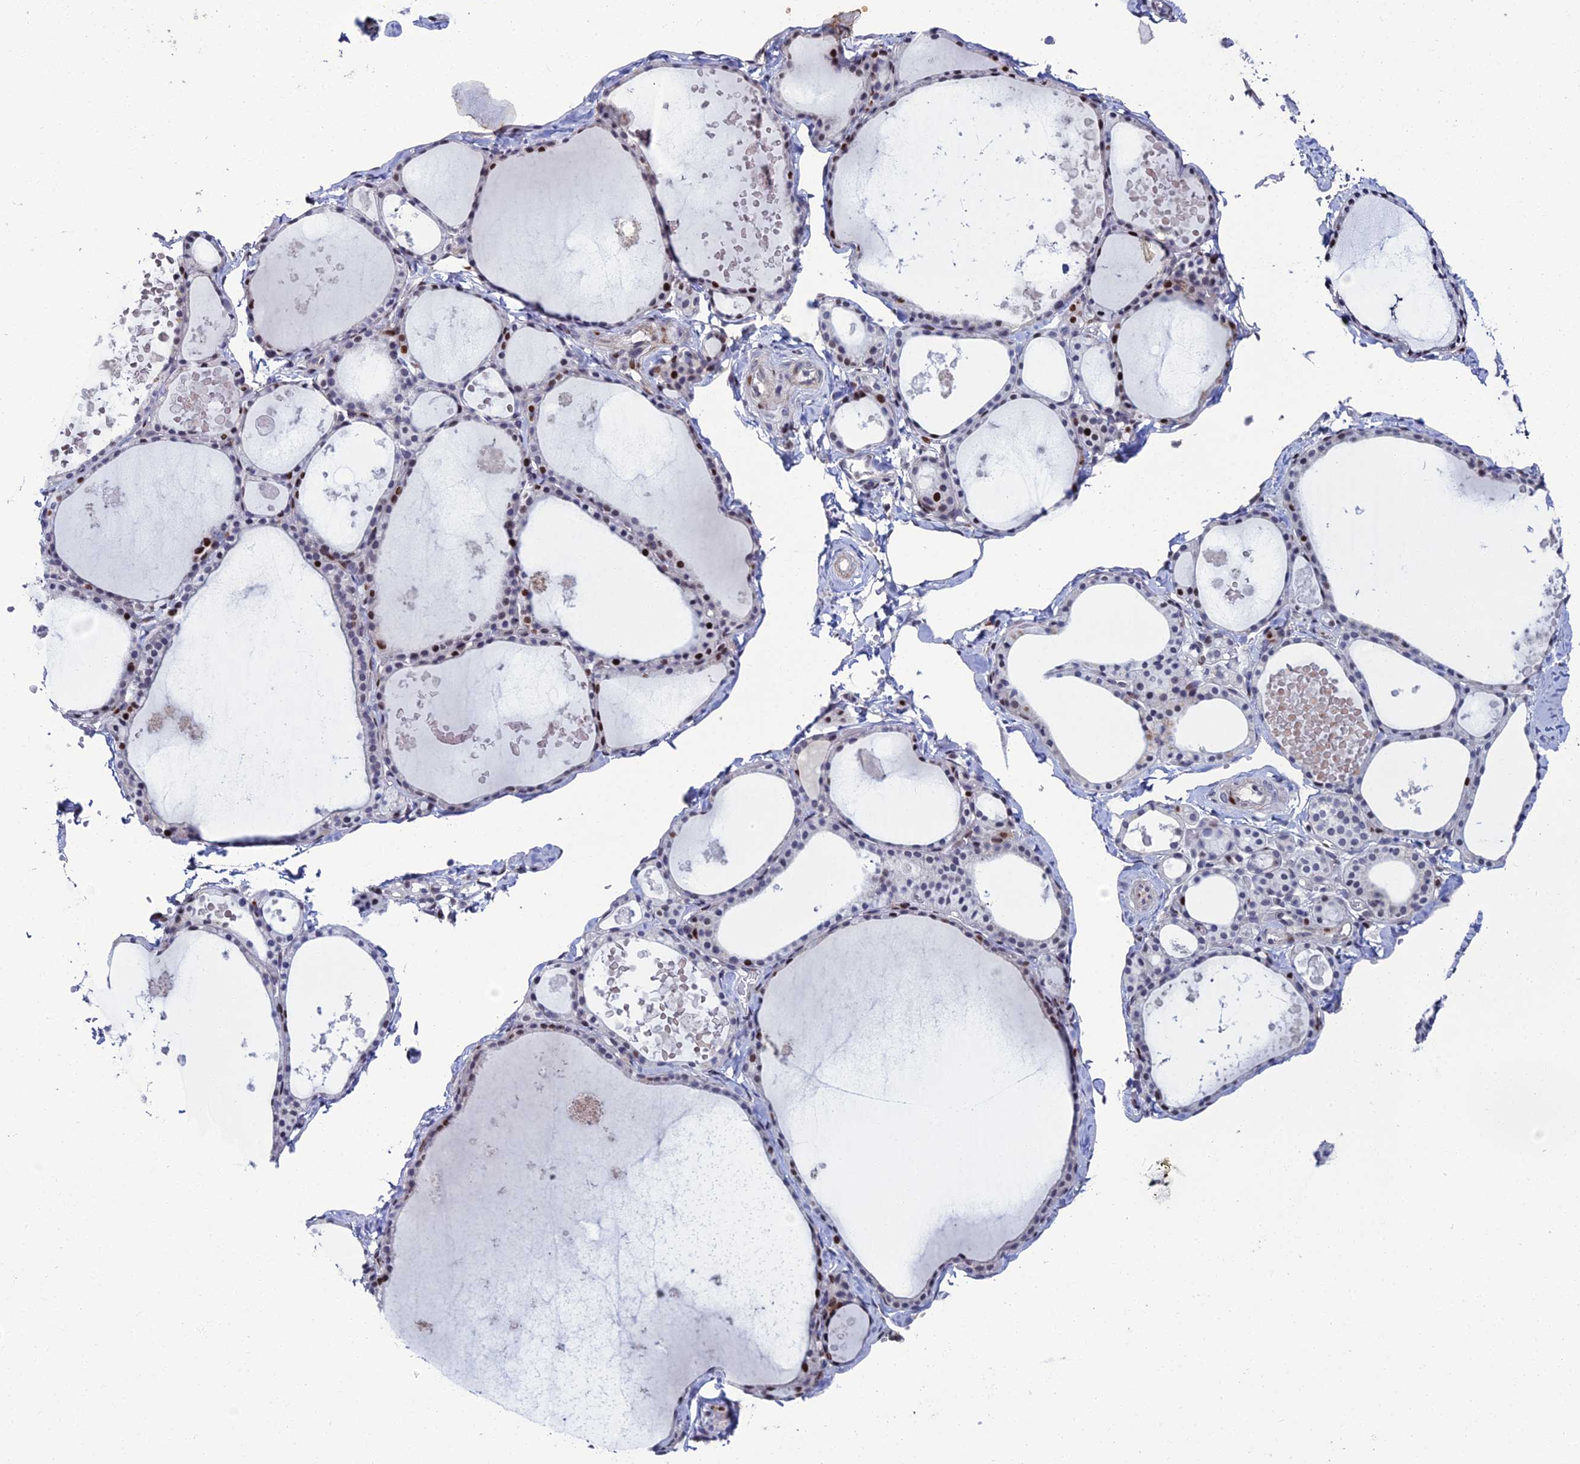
{"staining": {"intensity": "strong", "quantity": "25%-75%", "location": "nuclear"}, "tissue": "thyroid gland", "cell_type": "Glandular cells", "image_type": "normal", "snomed": [{"axis": "morphology", "description": "Normal tissue, NOS"}, {"axis": "topography", "description": "Thyroid gland"}], "caption": "Protein positivity by immunohistochemistry displays strong nuclear expression in about 25%-75% of glandular cells in unremarkable thyroid gland.", "gene": "TAF9B", "patient": {"sex": "male", "age": 56}}